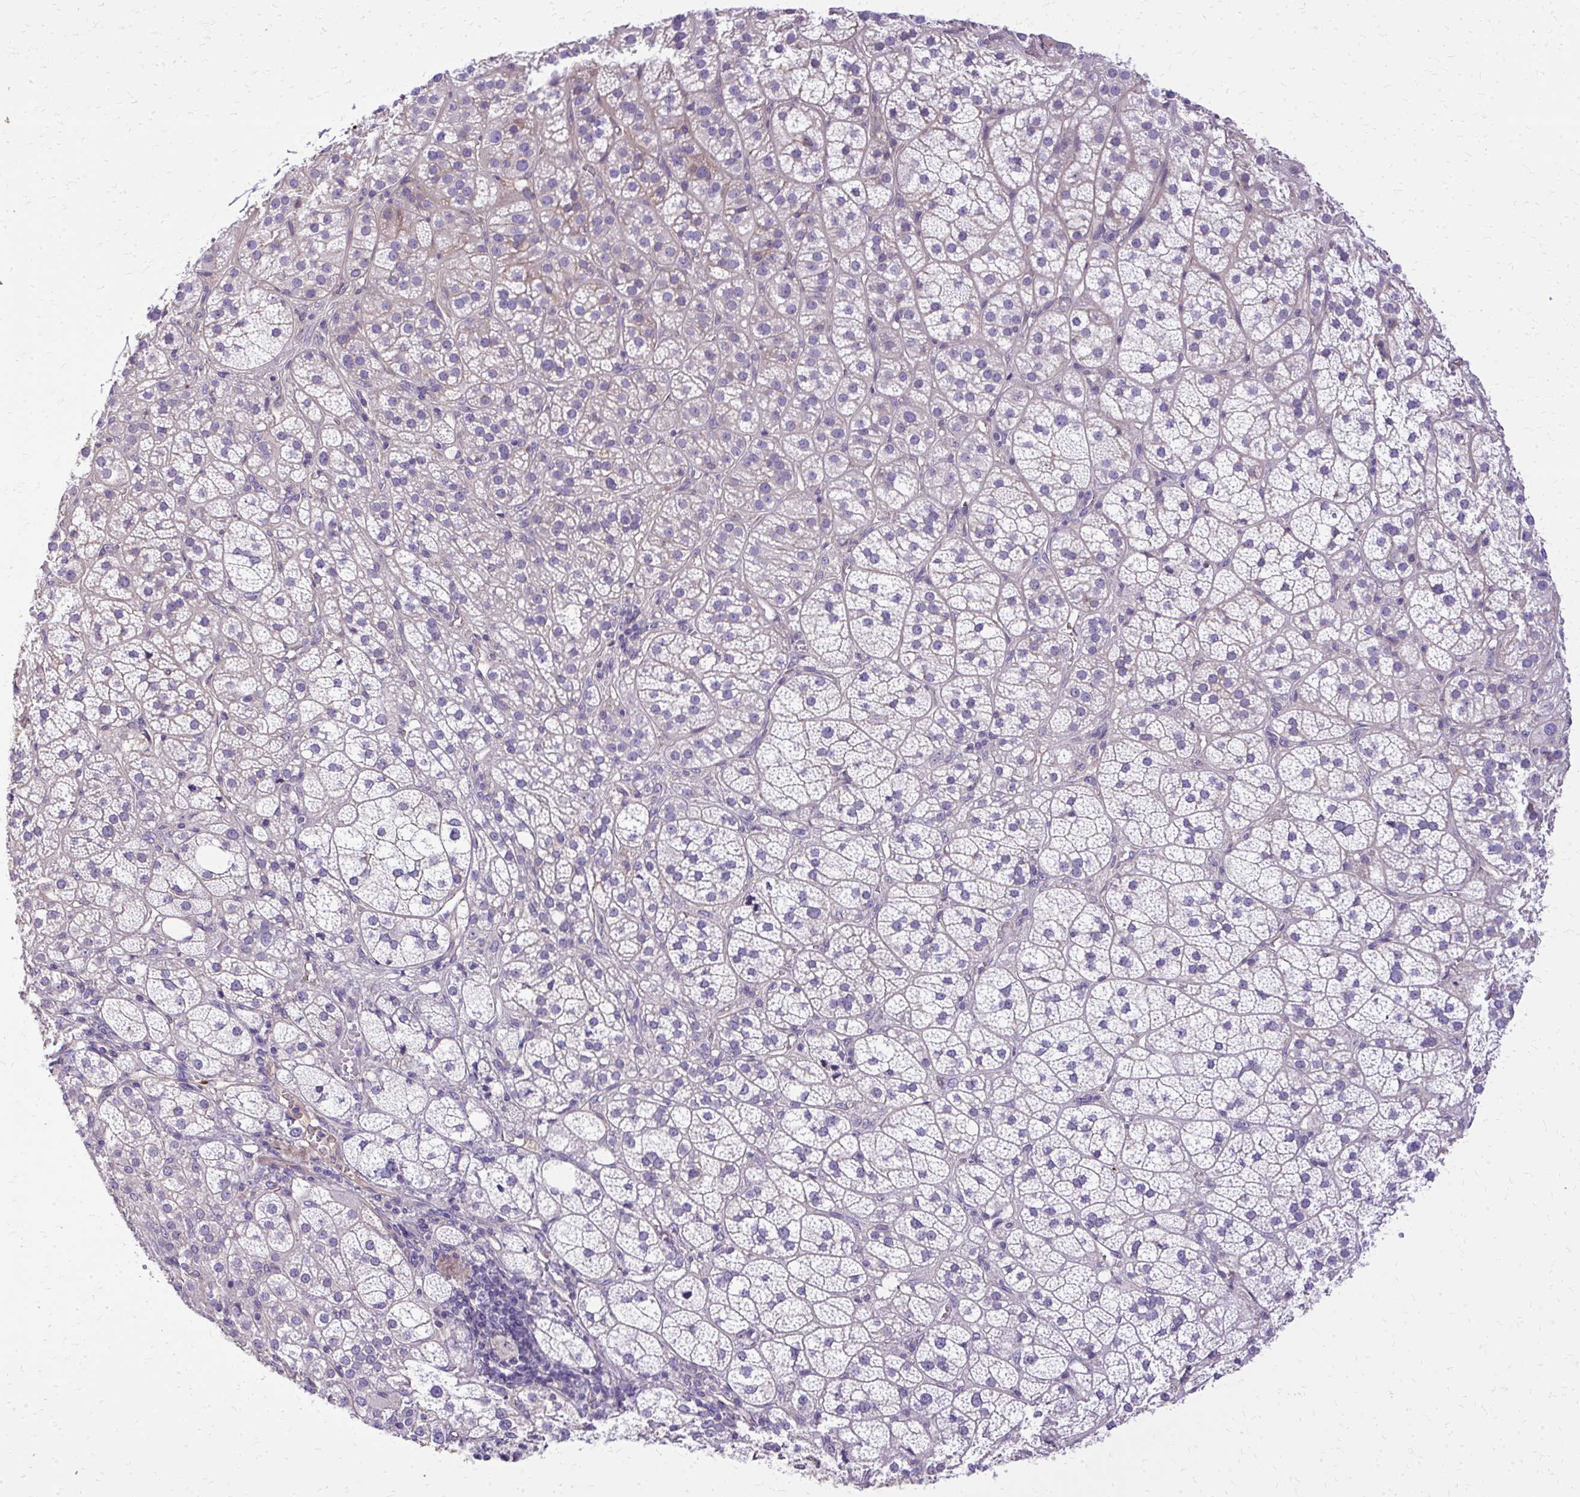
{"staining": {"intensity": "weak", "quantity": "<25%", "location": "cytoplasmic/membranous"}, "tissue": "adrenal gland", "cell_type": "Glandular cells", "image_type": "normal", "snomed": [{"axis": "morphology", "description": "Normal tissue, NOS"}, {"axis": "topography", "description": "Adrenal gland"}], "caption": "Human adrenal gland stained for a protein using IHC reveals no staining in glandular cells.", "gene": "RUNDC3B", "patient": {"sex": "female", "age": 60}}